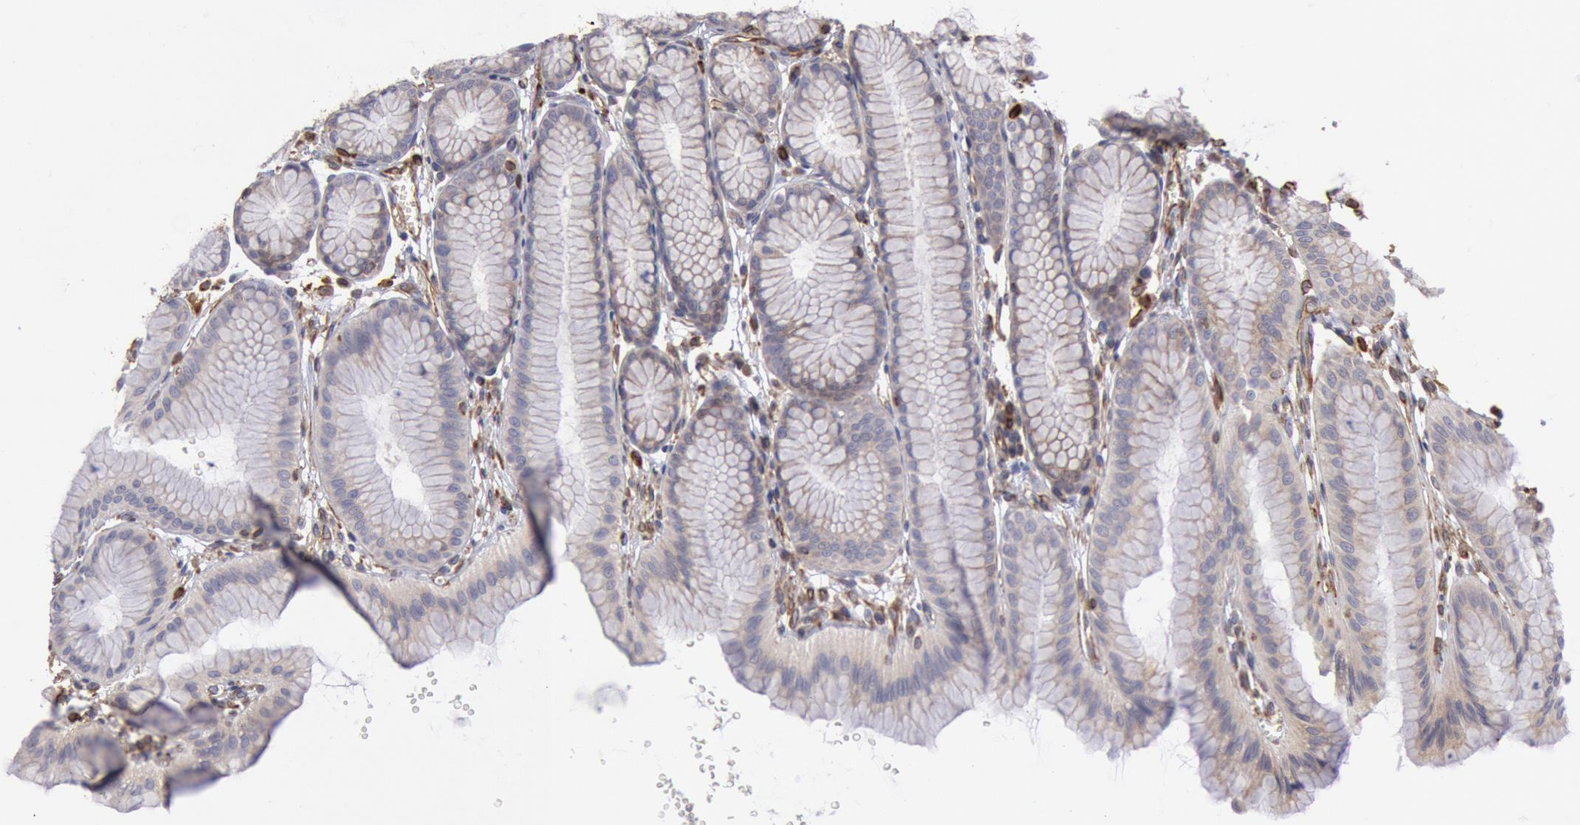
{"staining": {"intensity": "weak", "quantity": ">75%", "location": "cytoplasmic/membranous"}, "tissue": "stomach", "cell_type": "Glandular cells", "image_type": "normal", "snomed": [{"axis": "morphology", "description": "Normal tissue, NOS"}, {"axis": "topography", "description": "Stomach"}], "caption": "High-power microscopy captured an IHC histopathology image of unremarkable stomach, revealing weak cytoplasmic/membranous staining in approximately >75% of glandular cells. The staining is performed using DAB (3,3'-diaminobenzidine) brown chromogen to label protein expression. The nuclei are counter-stained blue using hematoxylin.", "gene": "RNF139", "patient": {"sex": "male", "age": 42}}